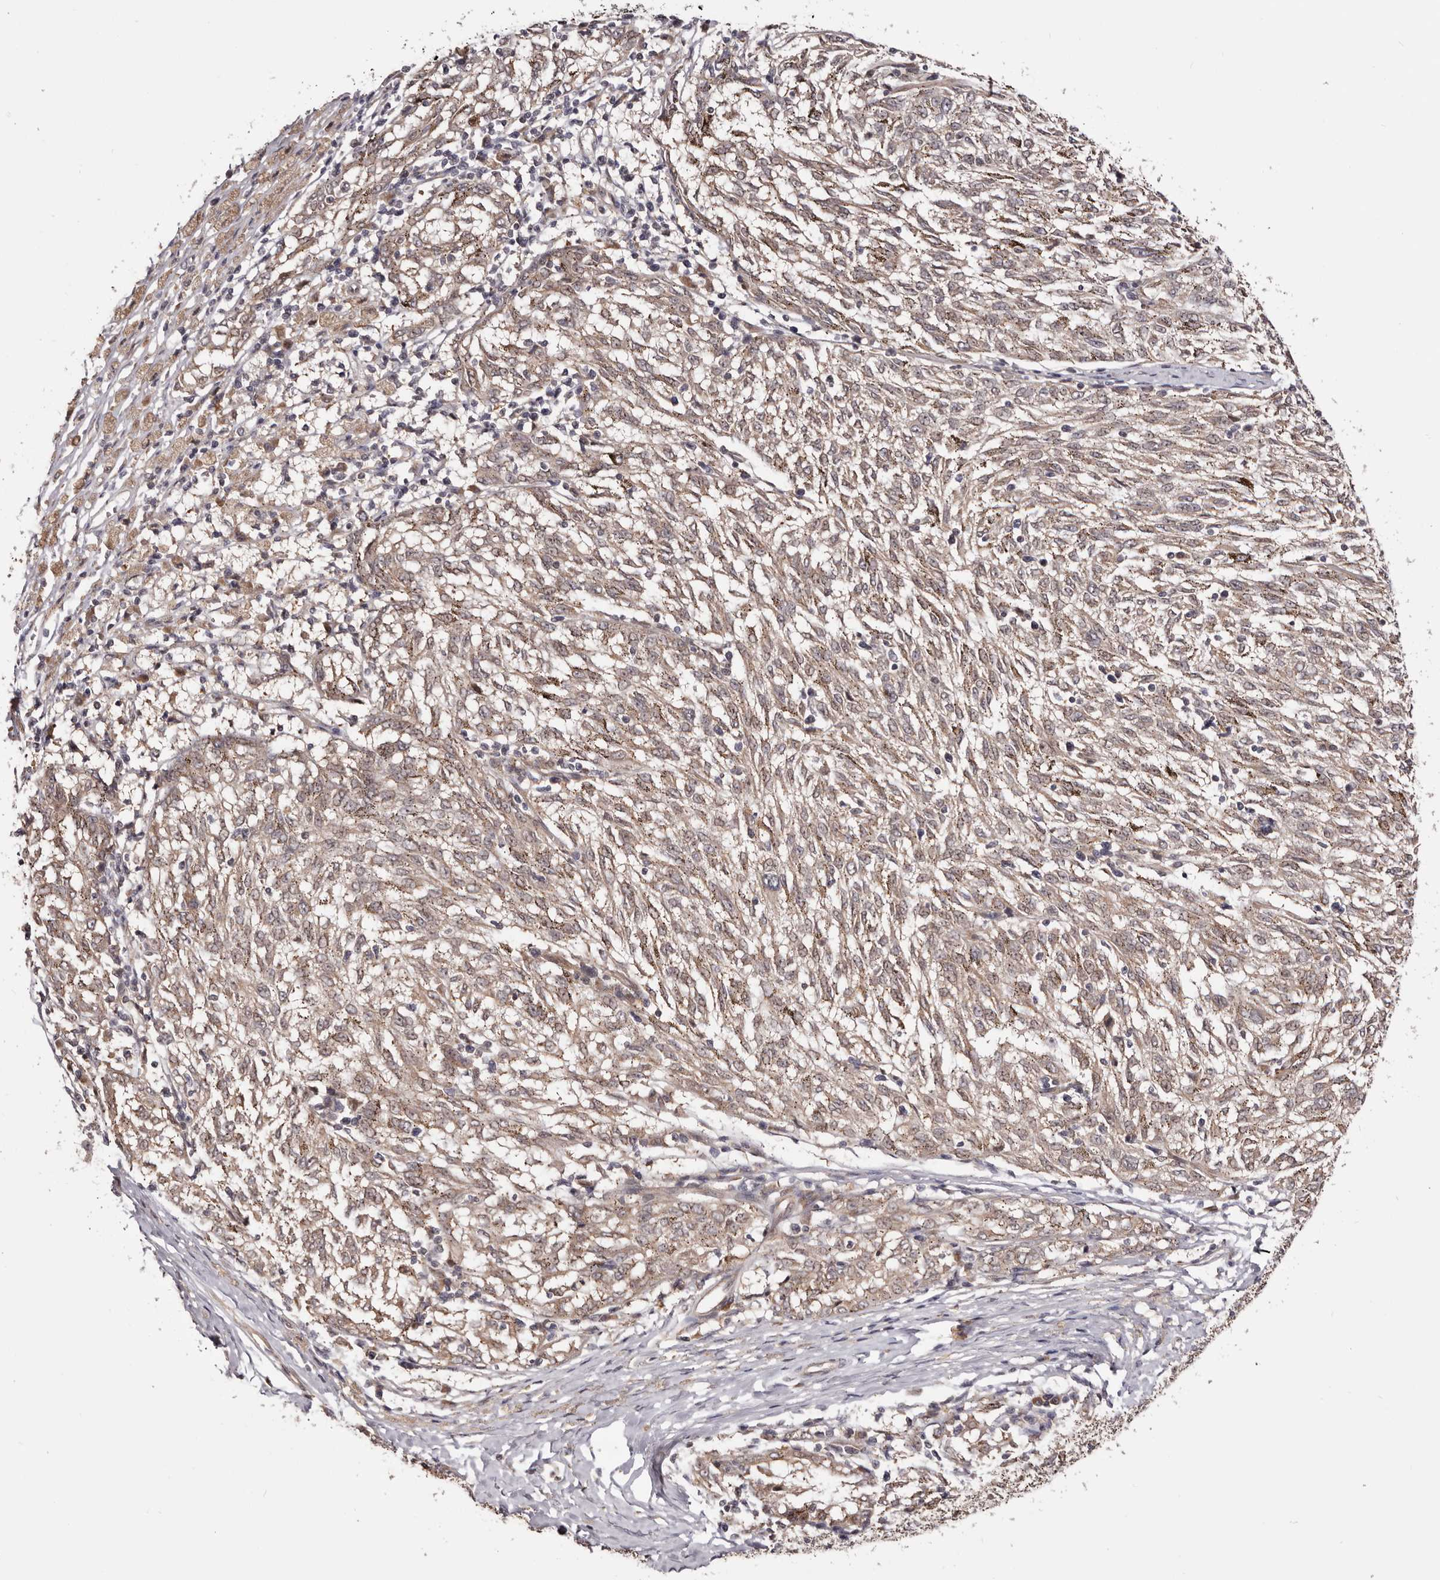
{"staining": {"intensity": "weak", "quantity": ">75%", "location": "cytoplasmic/membranous"}, "tissue": "melanoma", "cell_type": "Tumor cells", "image_type": "cancer", "snomed": [{"axis": "morphology", "description": "Malignant melanoma, NOS"}, {"axis": "topography", "description": "Skin"}], "caption": "Protein analysis of malignant melanoma tissue demonstrates weak cytoplasmic/membranous positivity in about >75% of tumor cells.", "gene": "NOL12", "patient": {"sex": "female", "age": 72}}